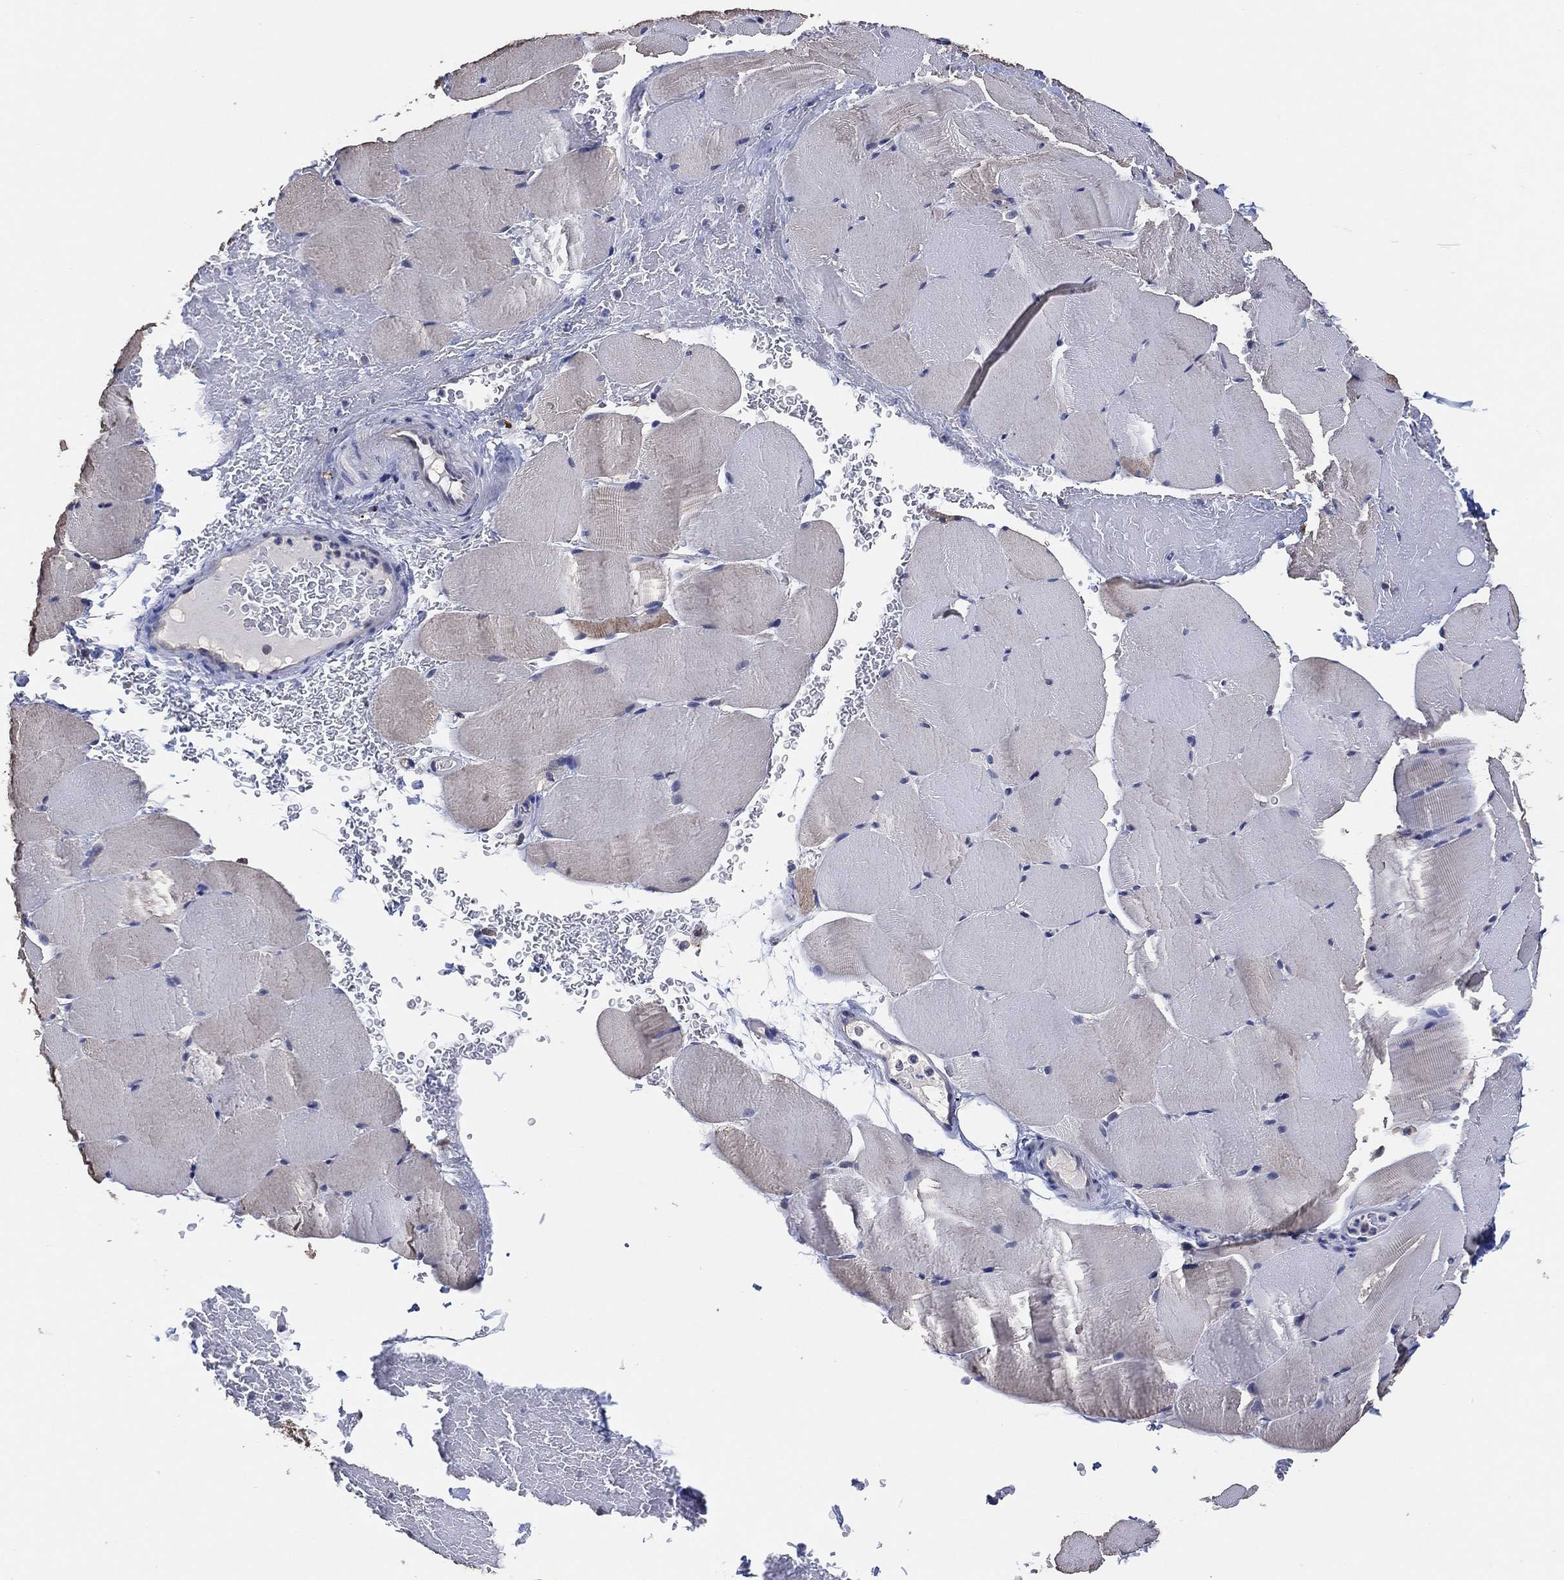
{"staining": {"intensity": "weak", "quantity": "<25%", "location": "cytoplasmic/membranous"}, "tissue": "skeletal muscle", "cell_type": "Myocytes", "image_type": "normal", "snomed": [{"axis": "morphology", "description": "Normal tissue, NOS"}, {"axis": "topography", "description": "Skeletal muscle"}], "caption": "IHC micrograph of benign skeletal muscle stained for a protein (brown), which exhibits no staining in myocytes. (Brightfield microscopy of DAB (3,3'-diaminobenzidine) IHC at high magnification).", "gene": "KLK5", "patient": {"sex": "female", "age": 37}}